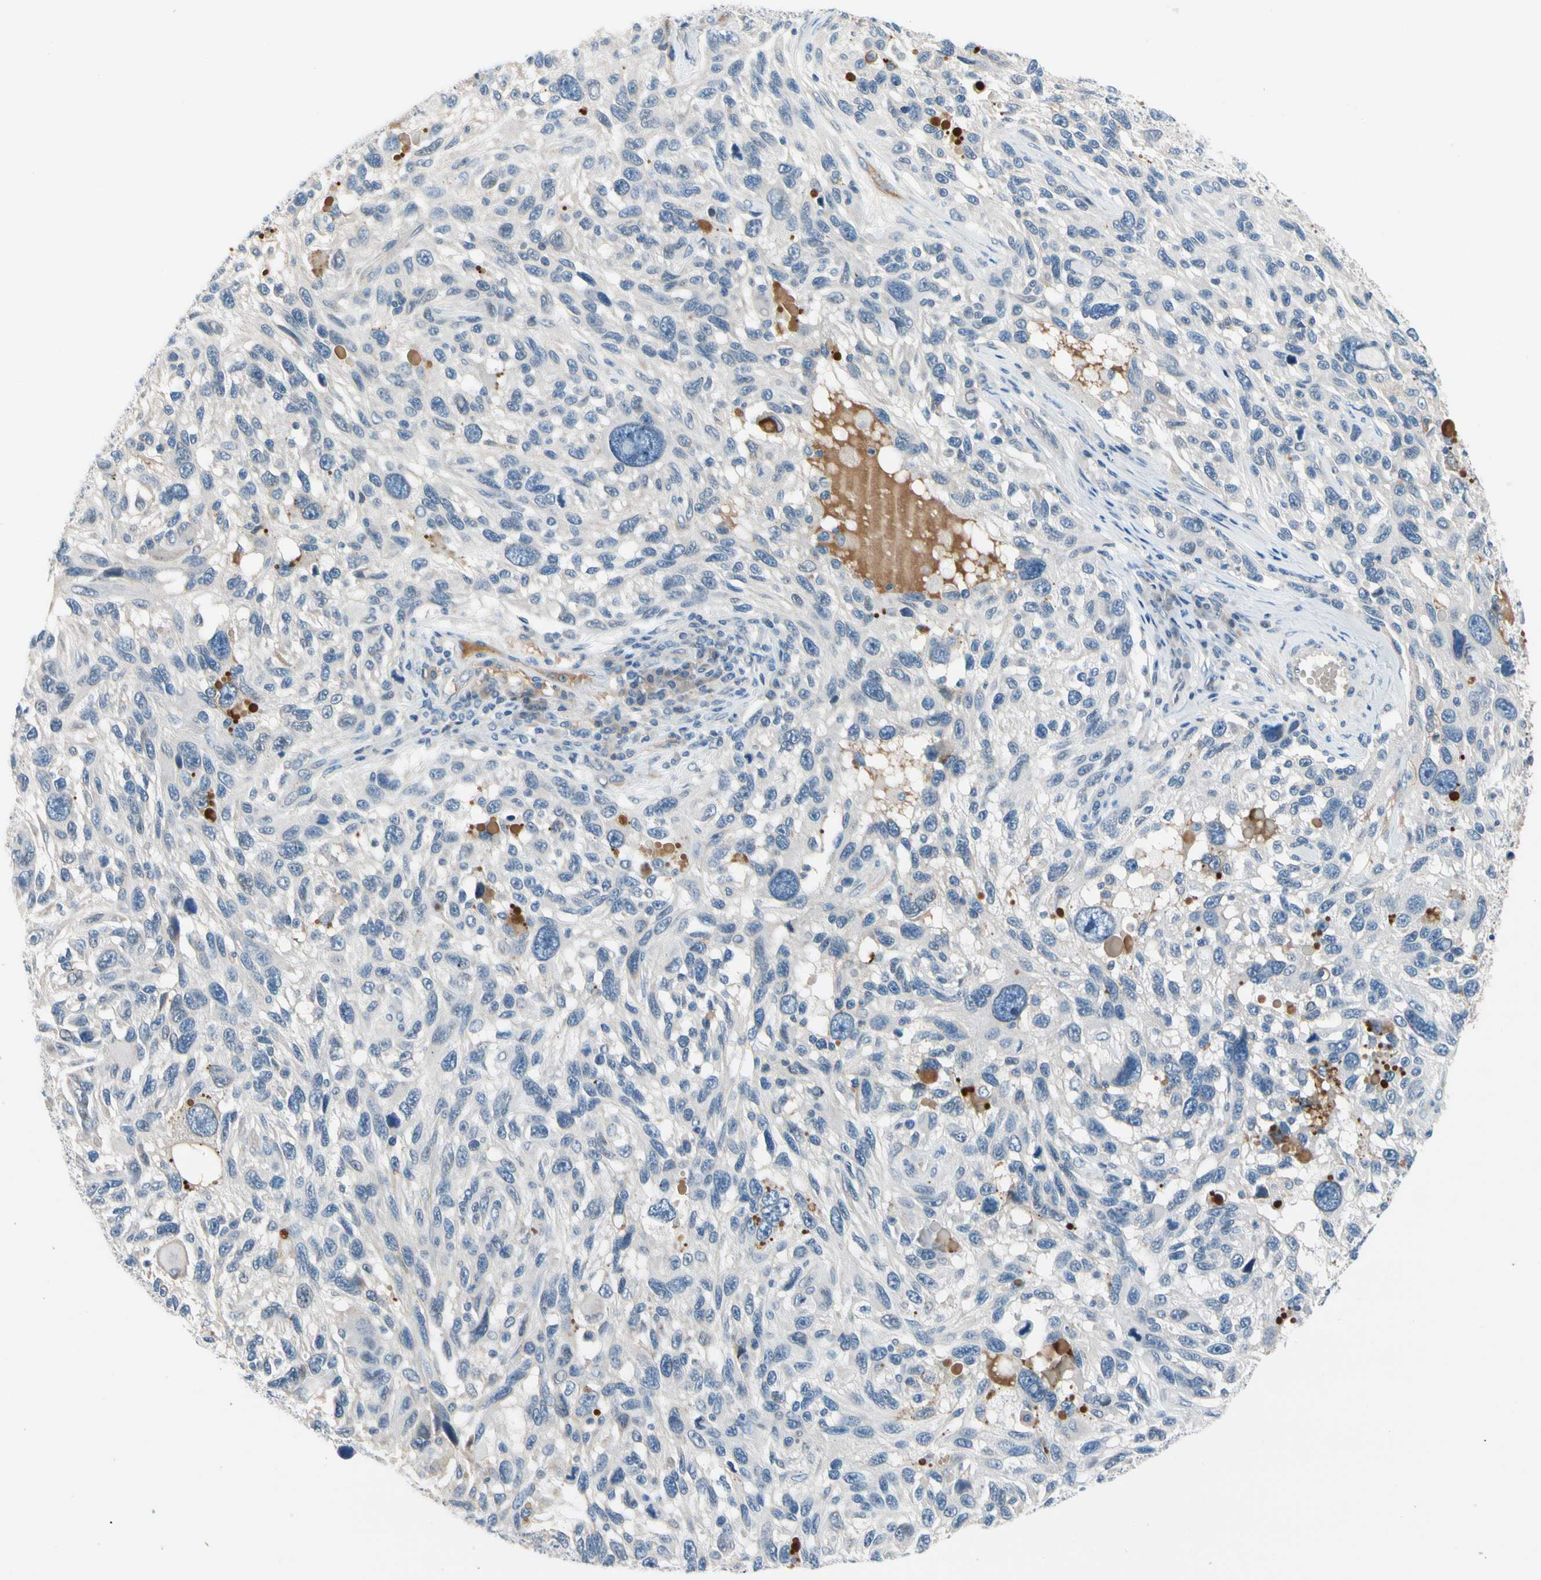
{"staining": {"intensity": "negative", "quantity": "none", "location": "none"}, "tissue": "melanoma", "cell_type": "Tumor cells", "image_type": "cancer", "snomed": [{"axis": "morphology", "description": "Malignant melanoma, NOS"}, {"axis": "topography", "description": "Skin"}], "caption": "Histopathology image shows no protein positivity in tumor cells of melanoma tissue.", "gene": "CNDP1", "patient": {"sex": "male", "age": 53}}